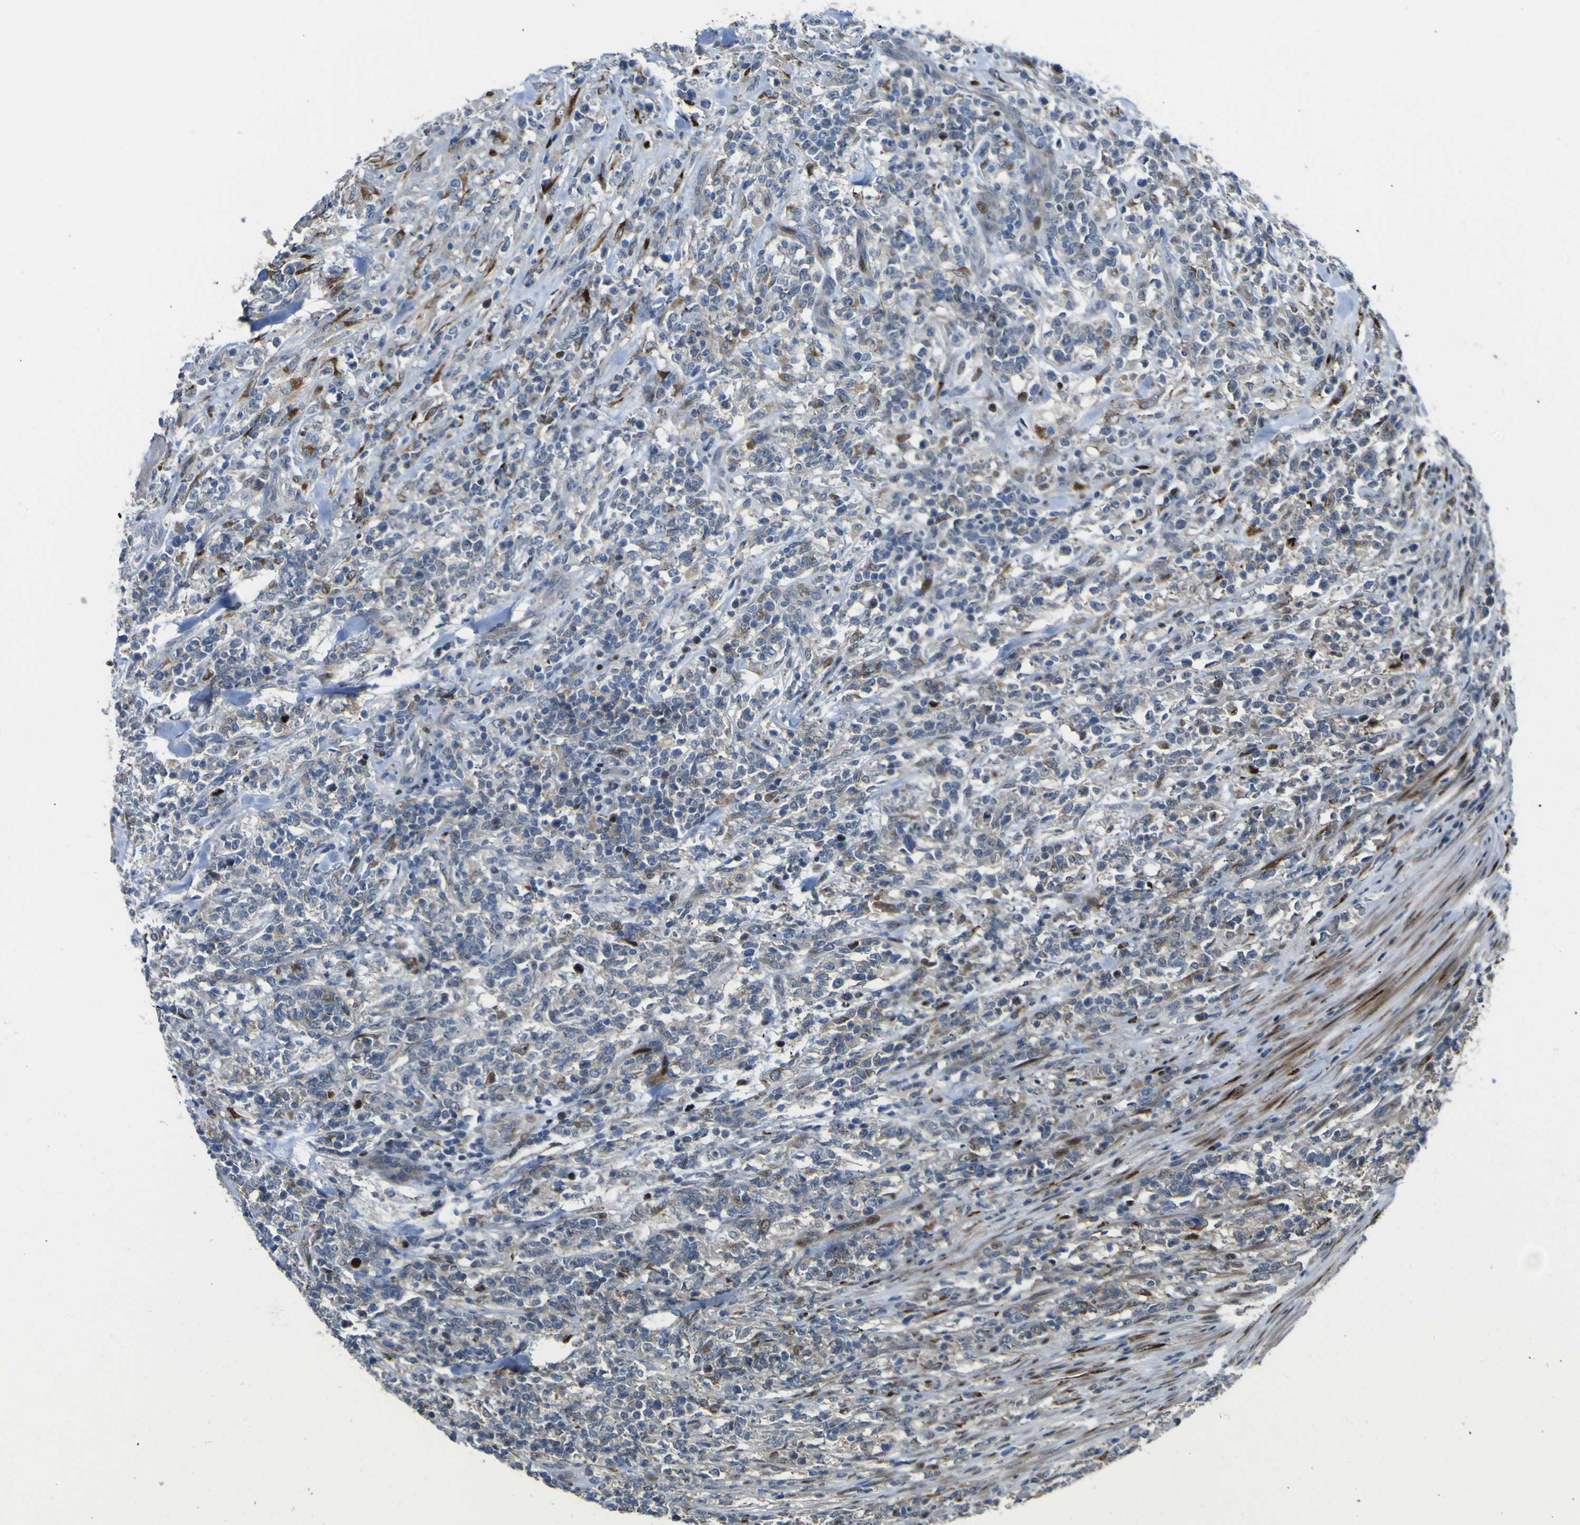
{"staining": {"intensity": "negative", "quantity": "none", "location": "none"}, "tissue": "lymphoma", "cell_type": "Tumor cells", "image_type": "cancer", "snomed": [{"axis": "morphology", "description": "Malignant lymphoma, non-Hodgkin's type, High grade"}, {"axis": "topography", "description": "Soft tissue"}], "caption": "Human malignant lymphoma, non-Hodgkin's type (high-grade) stained for a protein using immunohistochemistry reveals no staining in tumor cells.", "gene": "LBHD1", "patient": {"sex": "male", "age": 18}}